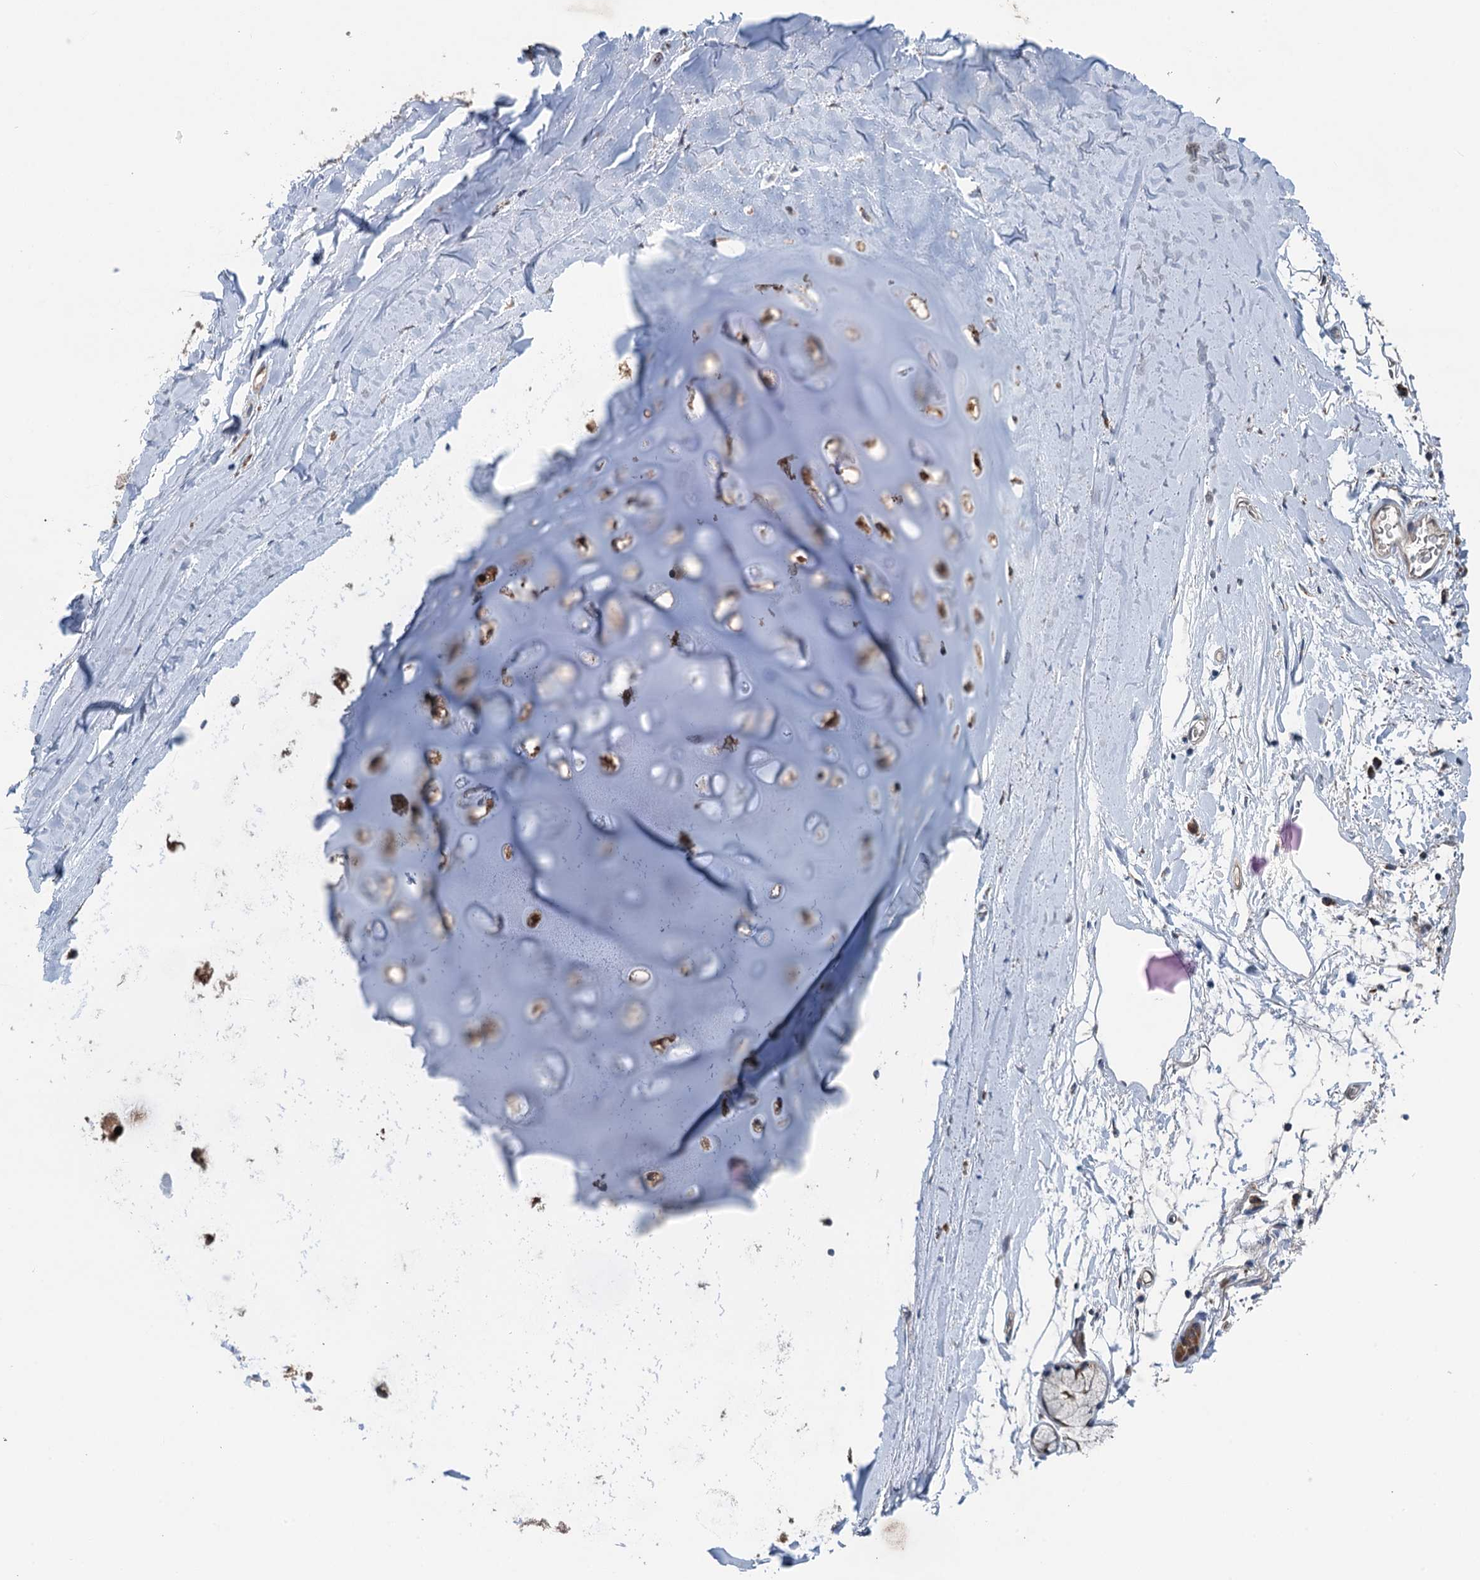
{"staining": {"intensity": "negative", "quantity": "none", "location": "none"}, "tissue": "adipose tissue", "cell_type": "Adipocytes", "image_type": "normal", "snomed": [{"axis": "morphology", "description": "Normal tissue, NOS"}, {"axis": "topography", "description": "Lymph node"}, {"axis": "topography", "description": "Bronchus"}], "caption": "High magnification brightfield microscopy of unremarkable adipose tissue stained with DAB (3,3'-diaminobenzidine) (brown) and counterstained with hematoxylin (blue): adipocytes show no significant expression. (Brightfield microscopy of DAB (3,3'-diaminobenzidine) immunohistochemistry (IHC) at high magnification).", "gene": "CNTN5", "patient": {"sex": "male", "age": 63}}